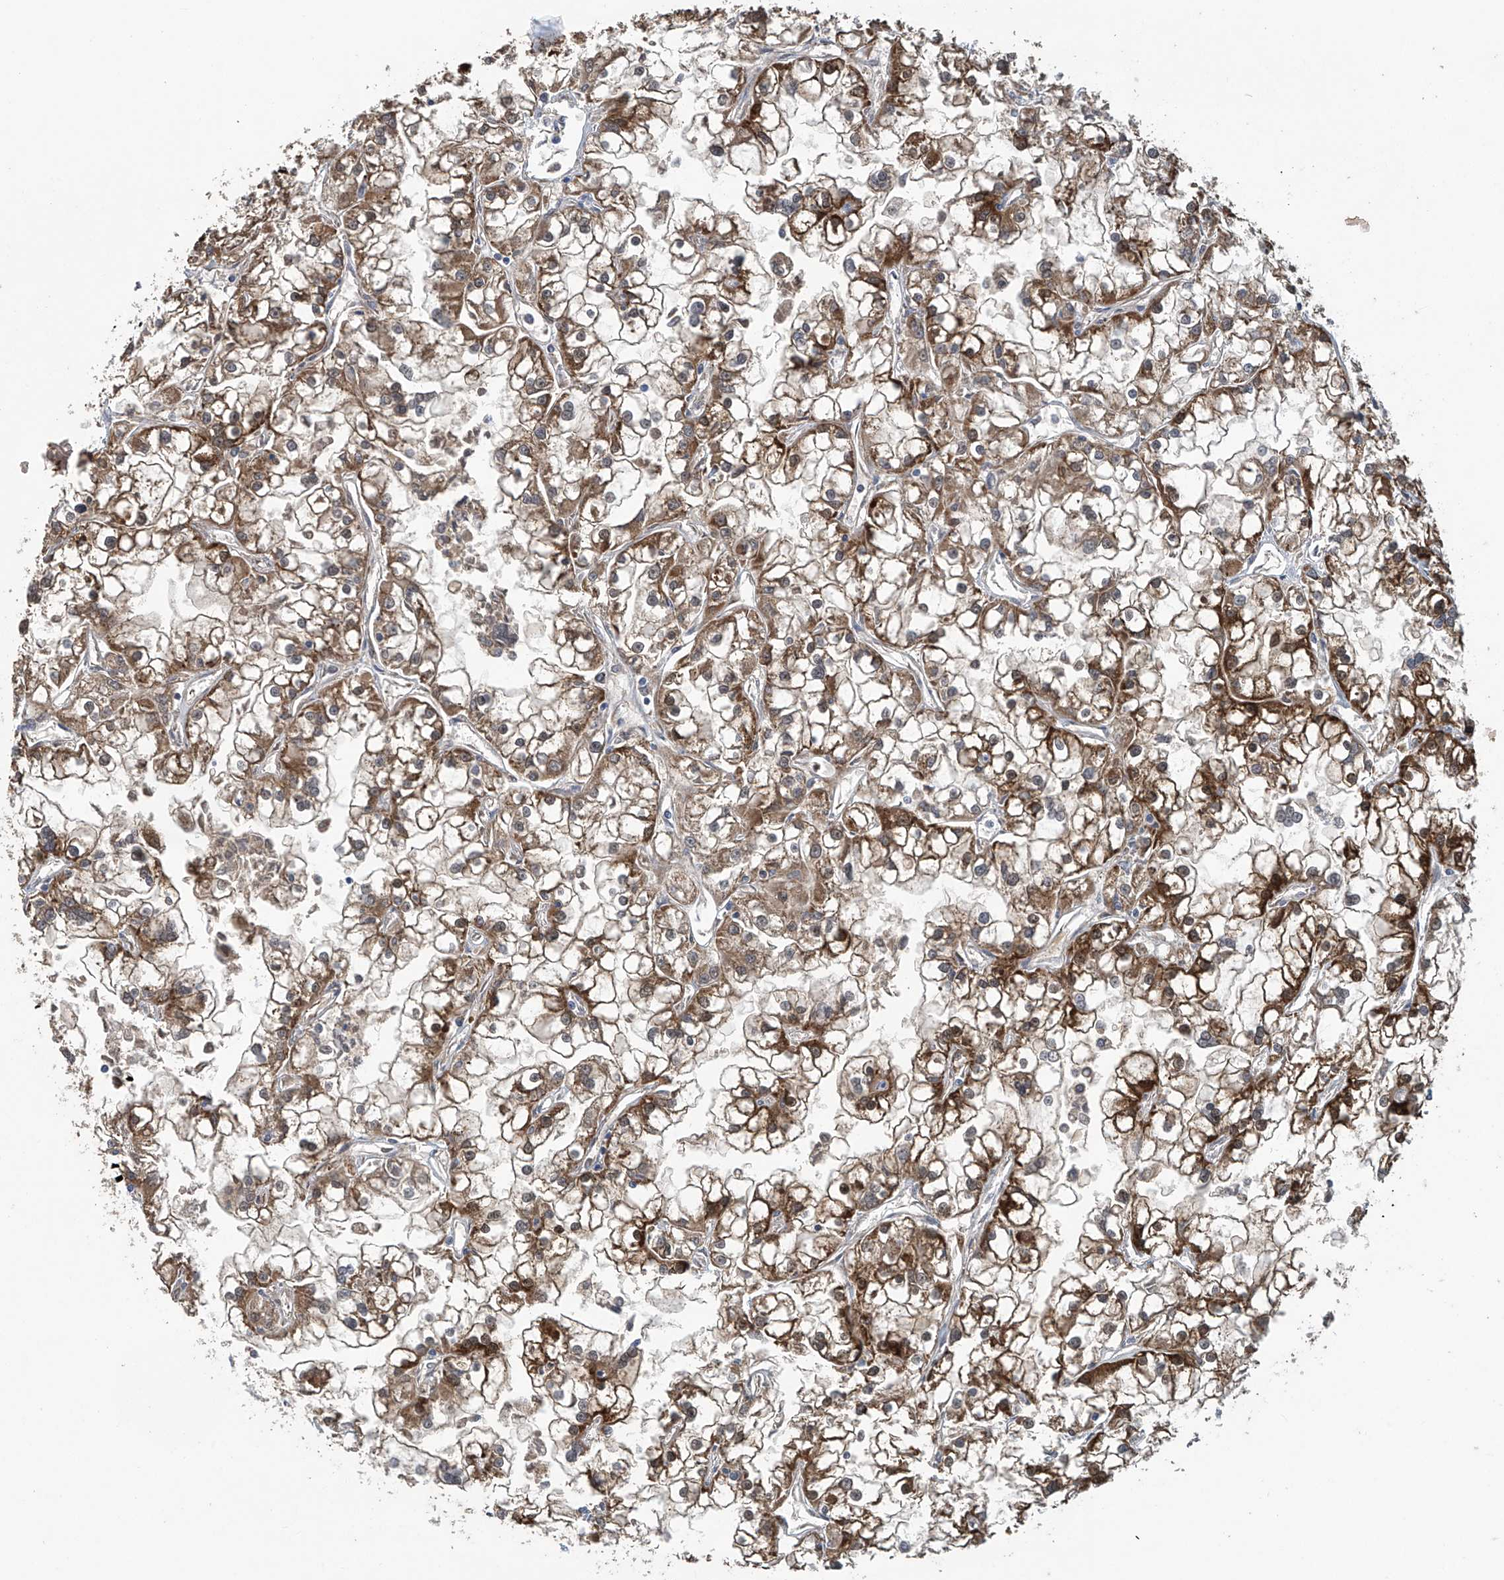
{"staining": {"intensity": "strong", "quantity": "25%-75%", "location": "cytoplasmic/membranous"}, "tissue": "renal cancer", "cell_type": "Tumor cells", "image_type": "cancer", "snomed": [{"axis": "morphology", "description": "Adenocarcinoma, NOS"}, {"axis": "topography", "description": "Kidney"}], "caption": "Adenocarcinoma (renal) was stained to show a protein in brown. There is high levels of strong cytoplasmic/membranous staining in approximately 25%-75% of tumor cells.", "gene": "COMMD1", "patient": {"sex": "female", "age": 52}}